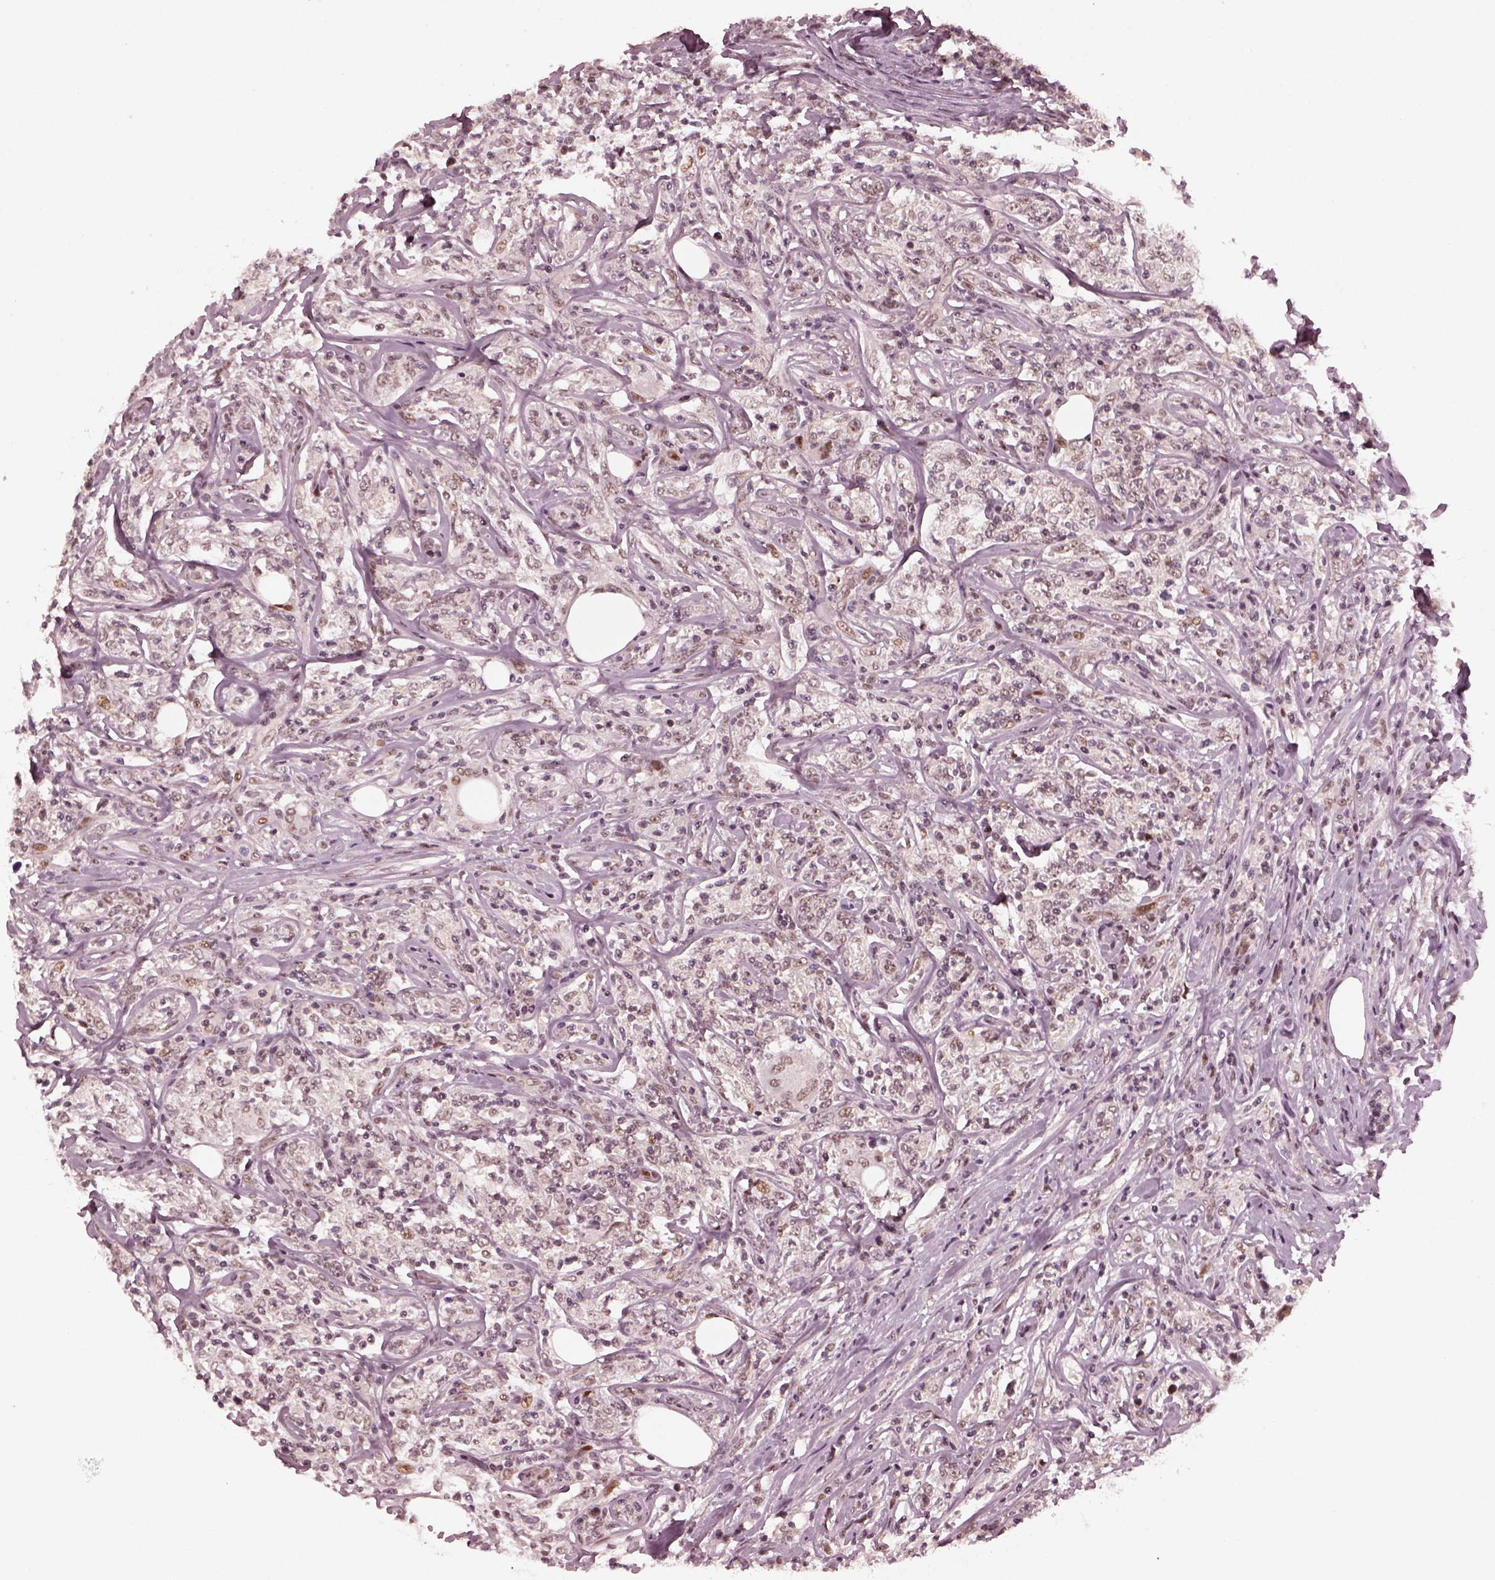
{"staining": {"intensity": "negative", "quantity": "none", "location": "none"}, "tissue": "lymphoma", "cell_type": "Tumor cells", "image_type": "cancer", "snomed": [{"axis": "morphology", "description": "Malignant lymphoma, non-Hodgkin's type, High grade"}, {"axis": "topography", "description": "Lymph node"}], "caption": "Tumor cells show no significant protein positivity in lymphoma.", "gene": "TRIB3", "patient": {"sex": "female", "age": 84}}